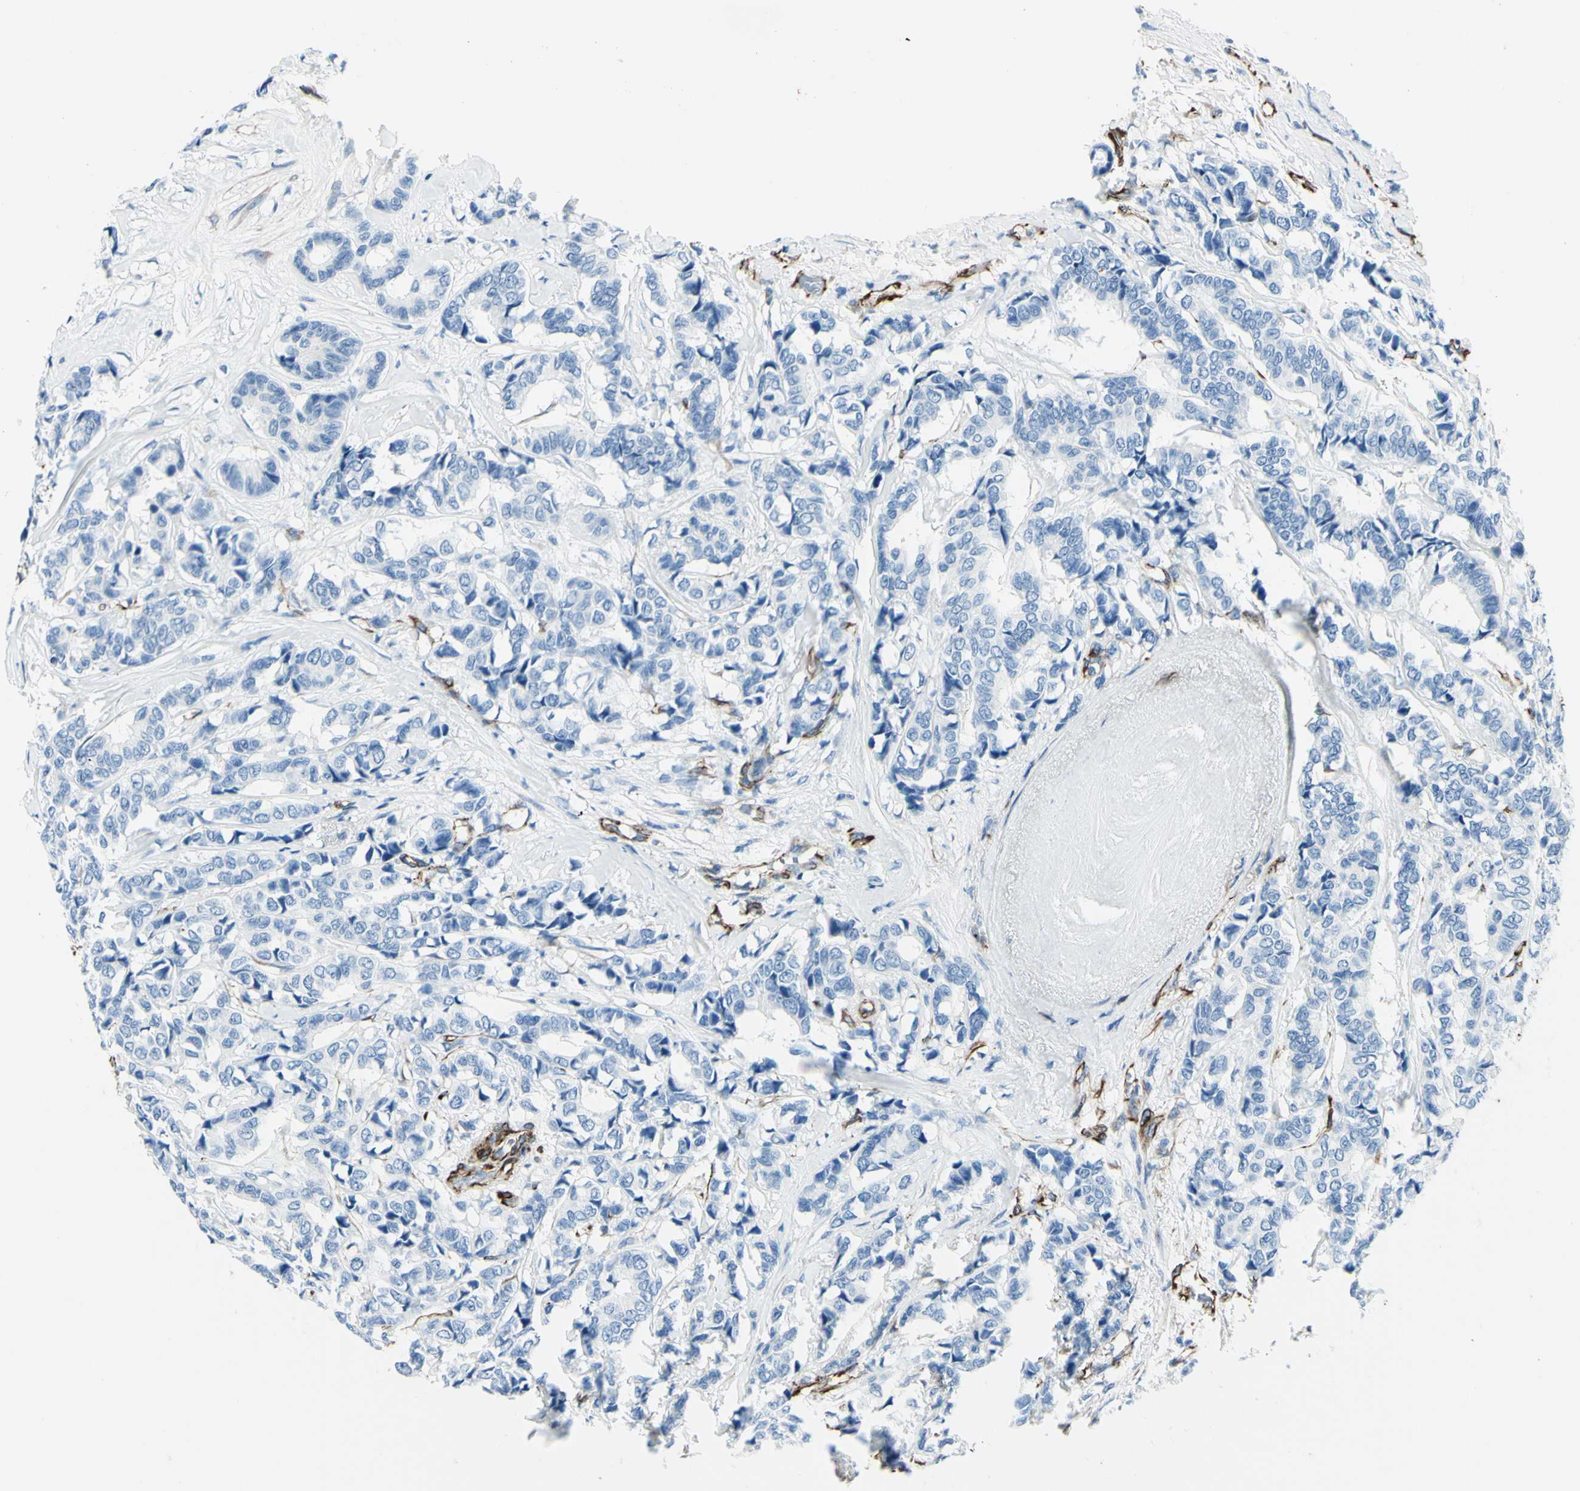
{"staining": {"intensity": "negative", "quantity": "none", "location": "none"}, "tissue": "breast cancer", "cell_type": "Tumor cells", "image_type": "cancer", "snomed": [{"axis": "morphology", "description": "Duct carcinoma"}, {"axis": "topography", "description": "Breast"}], "caption": "Tumor cells are negative for brown protein staining in breast cancer. Brightfield microscopy of IHC stained with DAB (3,3'-diaminobenzidine) (brown) and hematoxylin (blue), captured at high magnification.", "gene": "PTH2R", "patient": {"sex": "female", "age": 87}}